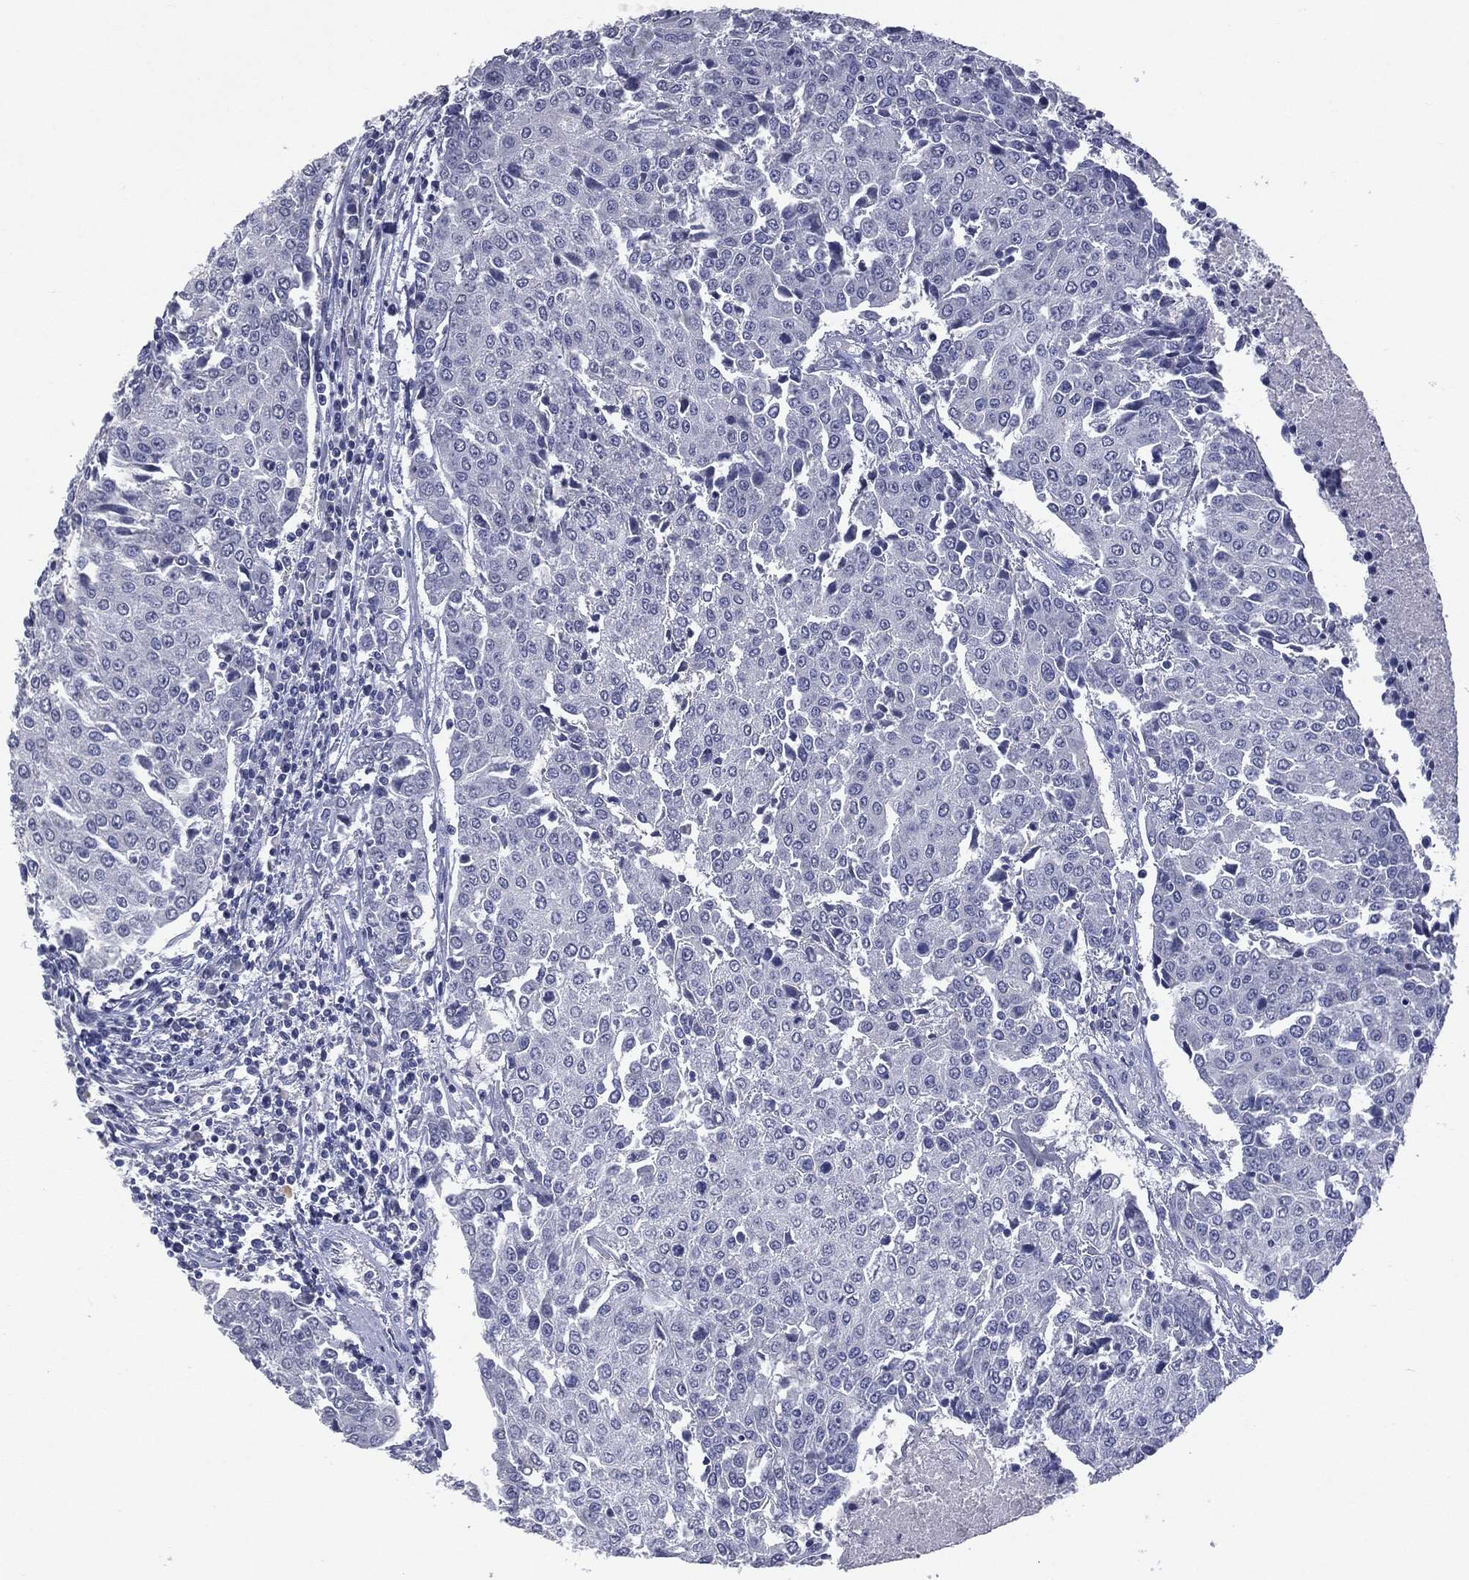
{"staining": {"intensity": "negative", "quantity": "none", "location": "none"}, "tissue": "urothelial cancer", "cell_type": "Tumor cells", "image_type": "cancer", "snomed": [{"axis": "morphology", "description": "Urothelial carcinoma, High grade"}, {"axis": "topography", "description": "Urinary bladder"}], "caption": "Urothelial cancer was stained to show a protein in brown. There is no significant staining in tumor cells. (Immunohistochemistry, brightfield microscopy, high magnification).", "gene": "TSHB", "patient": {"sex": "female", "age": 85}}